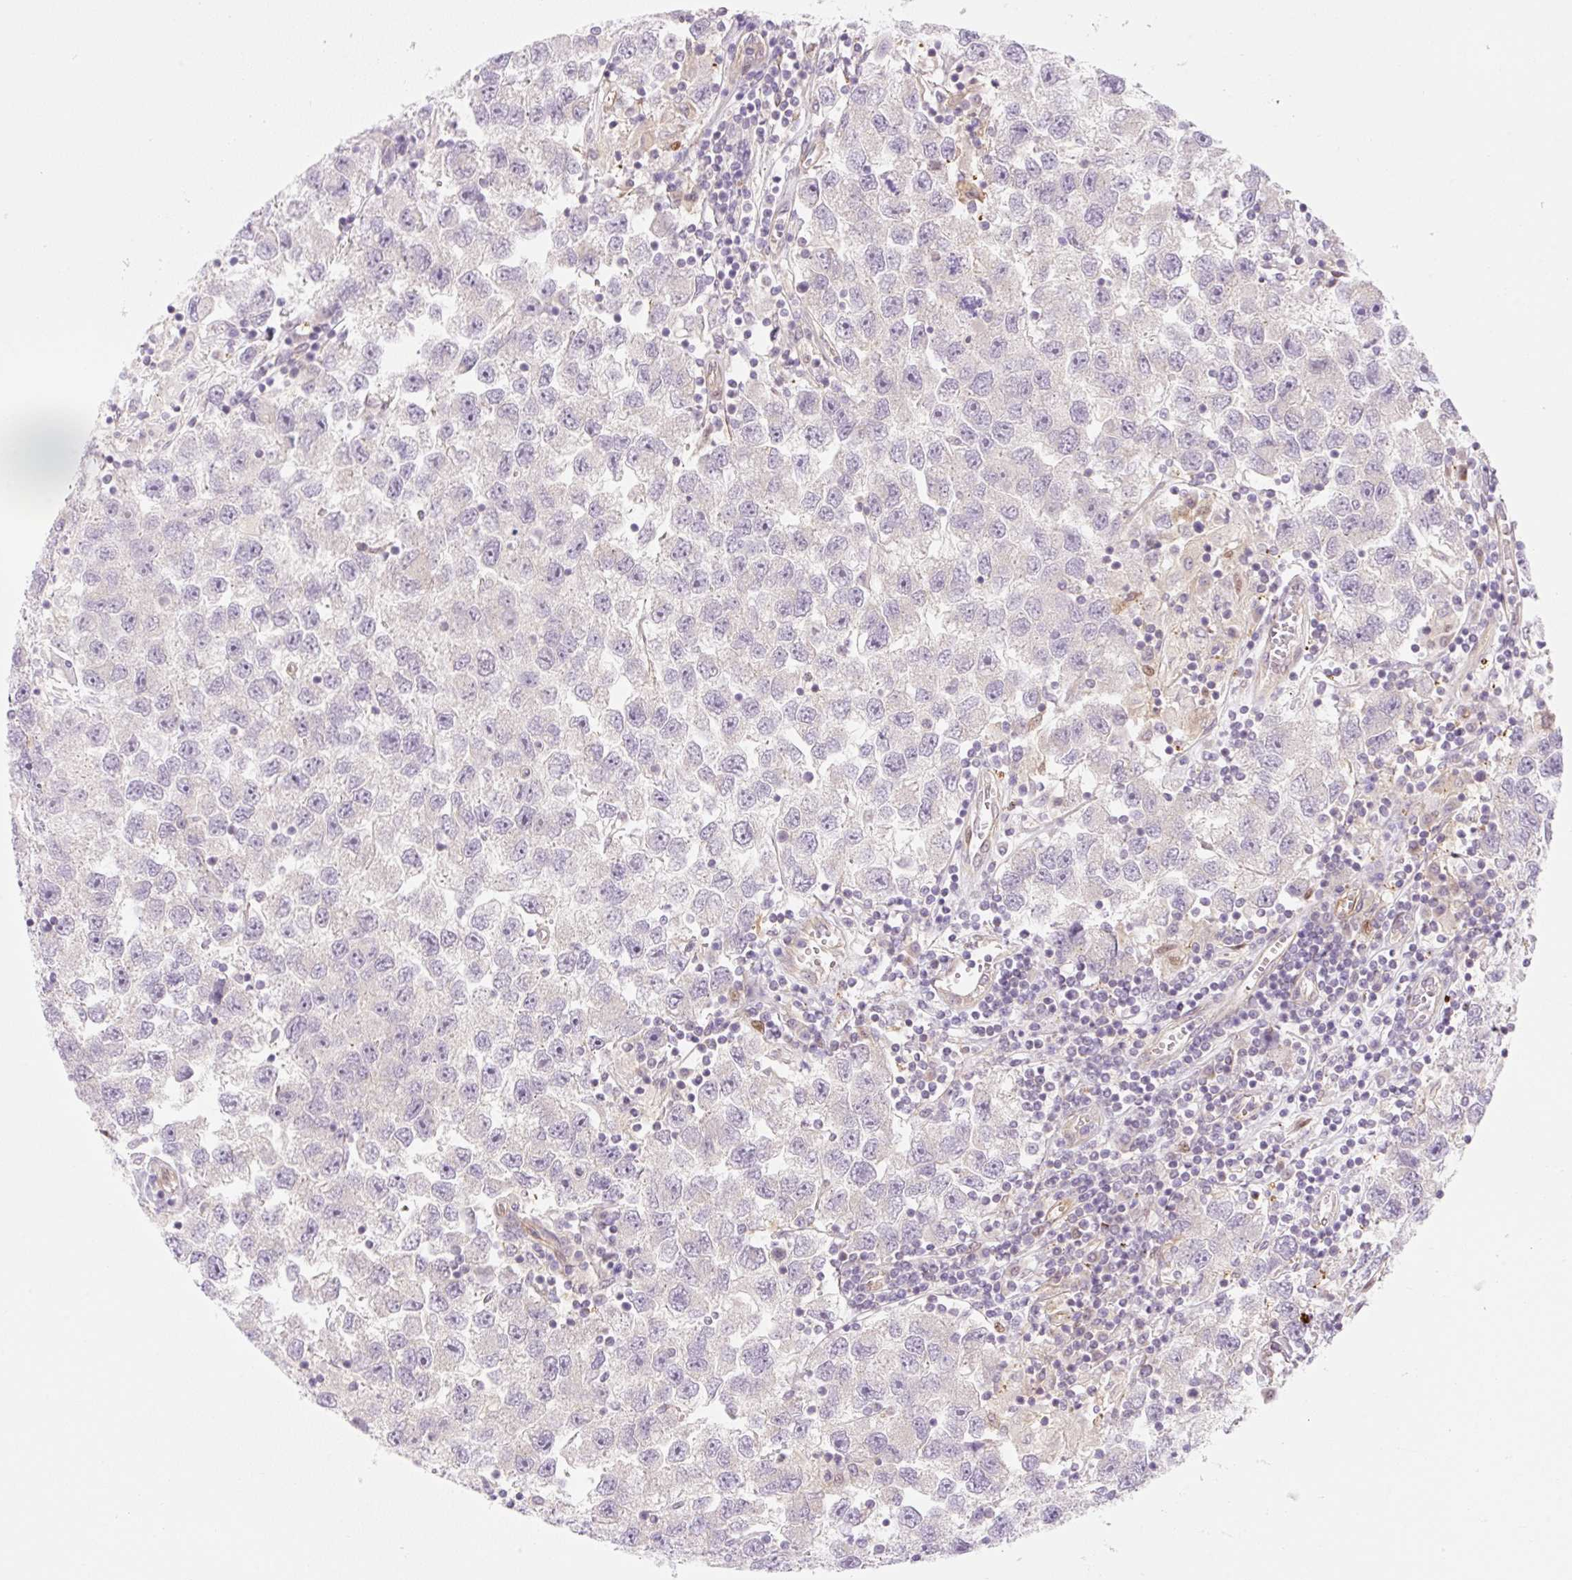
{"staining": {"intensity": "negative", "quantity": "none", "location": "none"}, "tissue": "testis cancer", "cell_type": "Tumor cells", "image_type": "cancer", "snomed": [{"axis": "morphology", "description": "Seminoma, NOS"}, {"axis": "topography", "description": "Testis"}], "caption": "Immunohistochemical staining of testis seminoma reveals no significant staining in tumor cells.", "gene": "OMA1", "patient": {"sex": "male", "age": 26}}